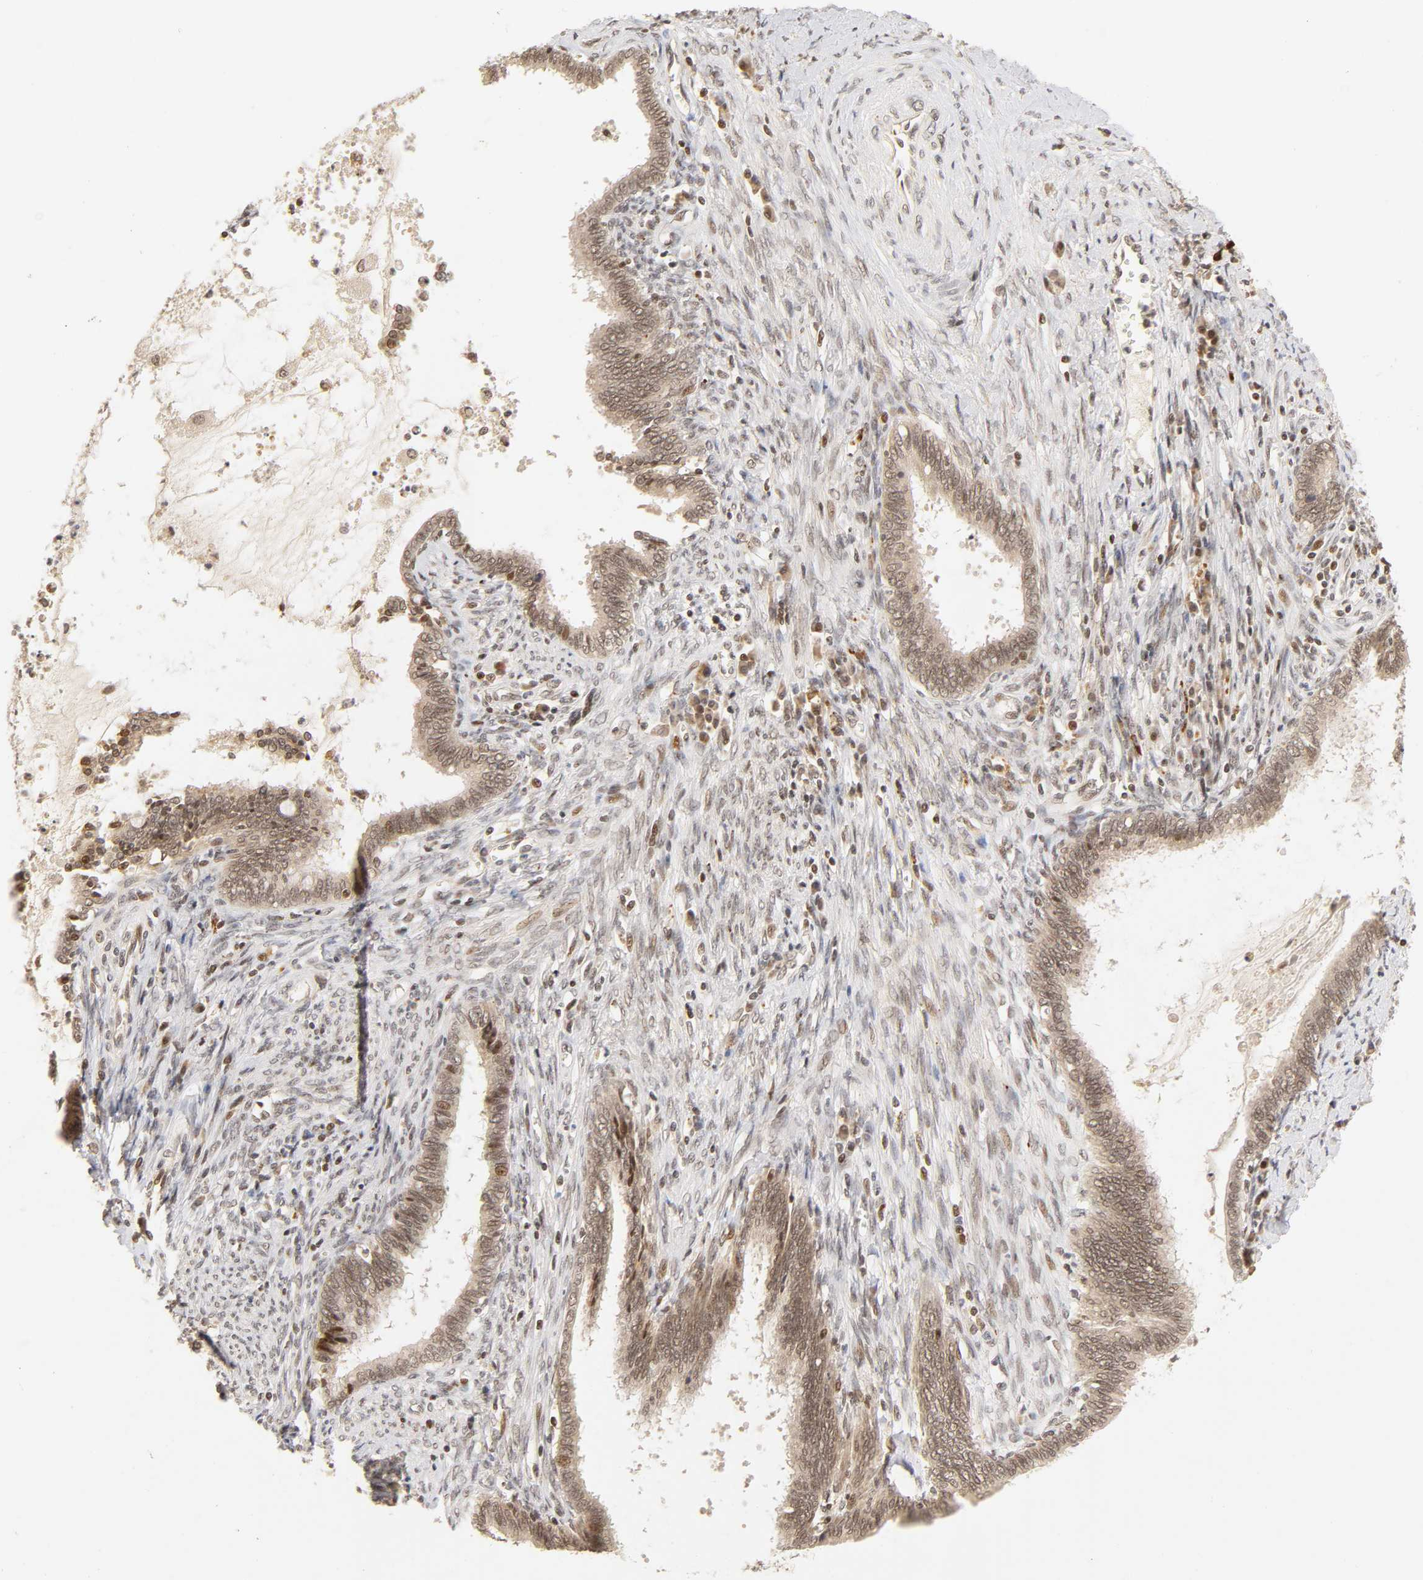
{"staining": {"intensity": "weak", "quantity": "25%-75%", "location": "cytoplasmic/membranous,nuclear"}, "tissue": "cervical cancer", "cell_type": "Tumor cells", "image_type": "cancer", "snomed": [{"axis": "morphology", "description": "Adenocarcinoma, NOS"}, {"axis": "topography", "description": "Cervix"}], "caption": "Human cervical cancer stained with a brown dye demonstrates weak cytoplasmic/membranous and nuclear positive positivity in approximately 25%-75% of tumor cells.", "gene": "TAF10", "patient": {"sex": "female", "age": 44}}